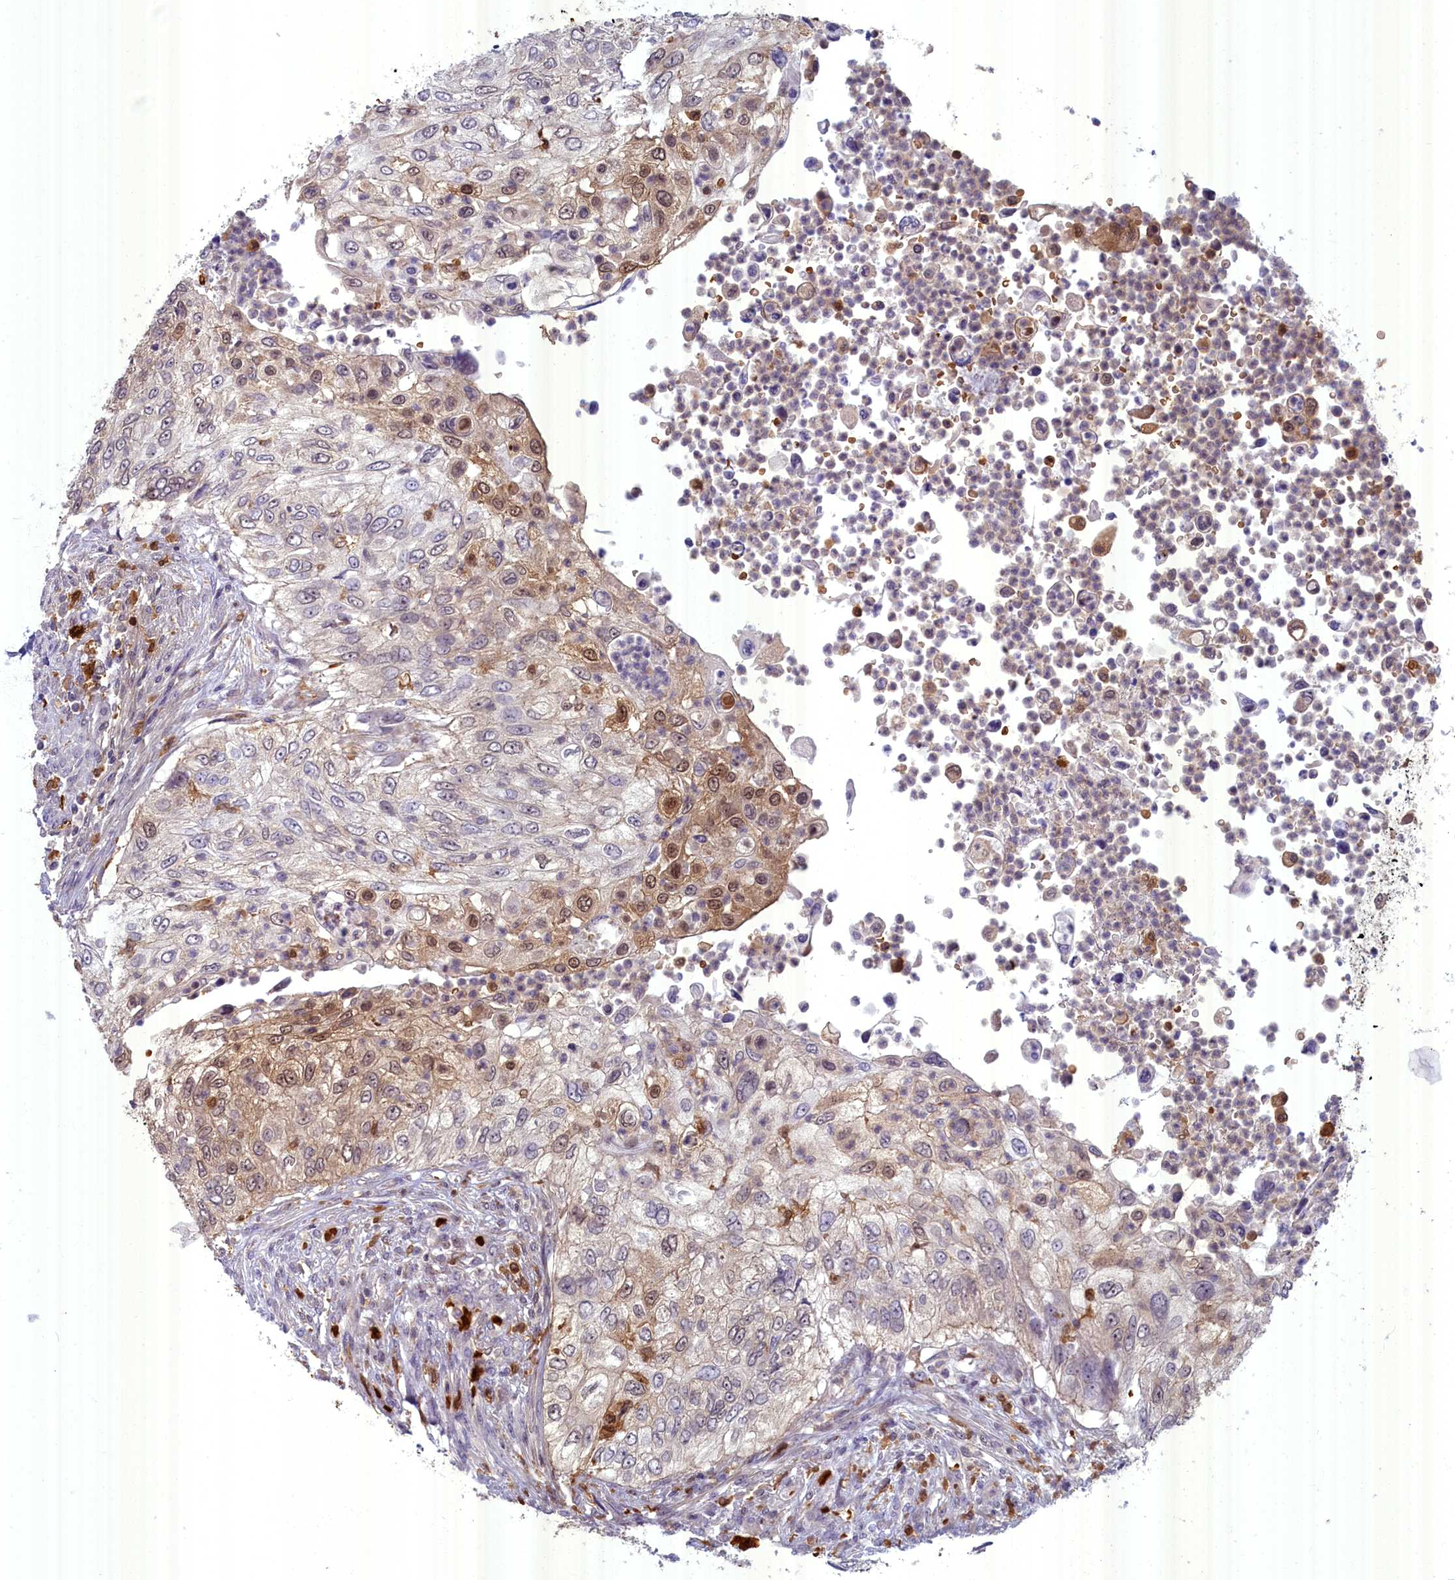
{"staining": {"intensity": "weak", "quantity": "<25%", "location": "cytoplasmic/membranous,nuclear"}, "tissue": "urothelial cancer", "cell_type": "Tumor cells", "image_type": "cancer", "snomed": [{"axis": "morphology", "description": "Urothelial carcinoma, High grade"}, {"axis": "topography", "description": "Urinary bladder"}], "caption": "This photomicrograph is of urothelial carcinoma (high-grade) stained with IHC to label a protein in brown with the nuclei are counter-stained blue. There is no expression in tumor cells.", "gene": "BLVRB", "patient": {"sex": "female", "age": 60}}